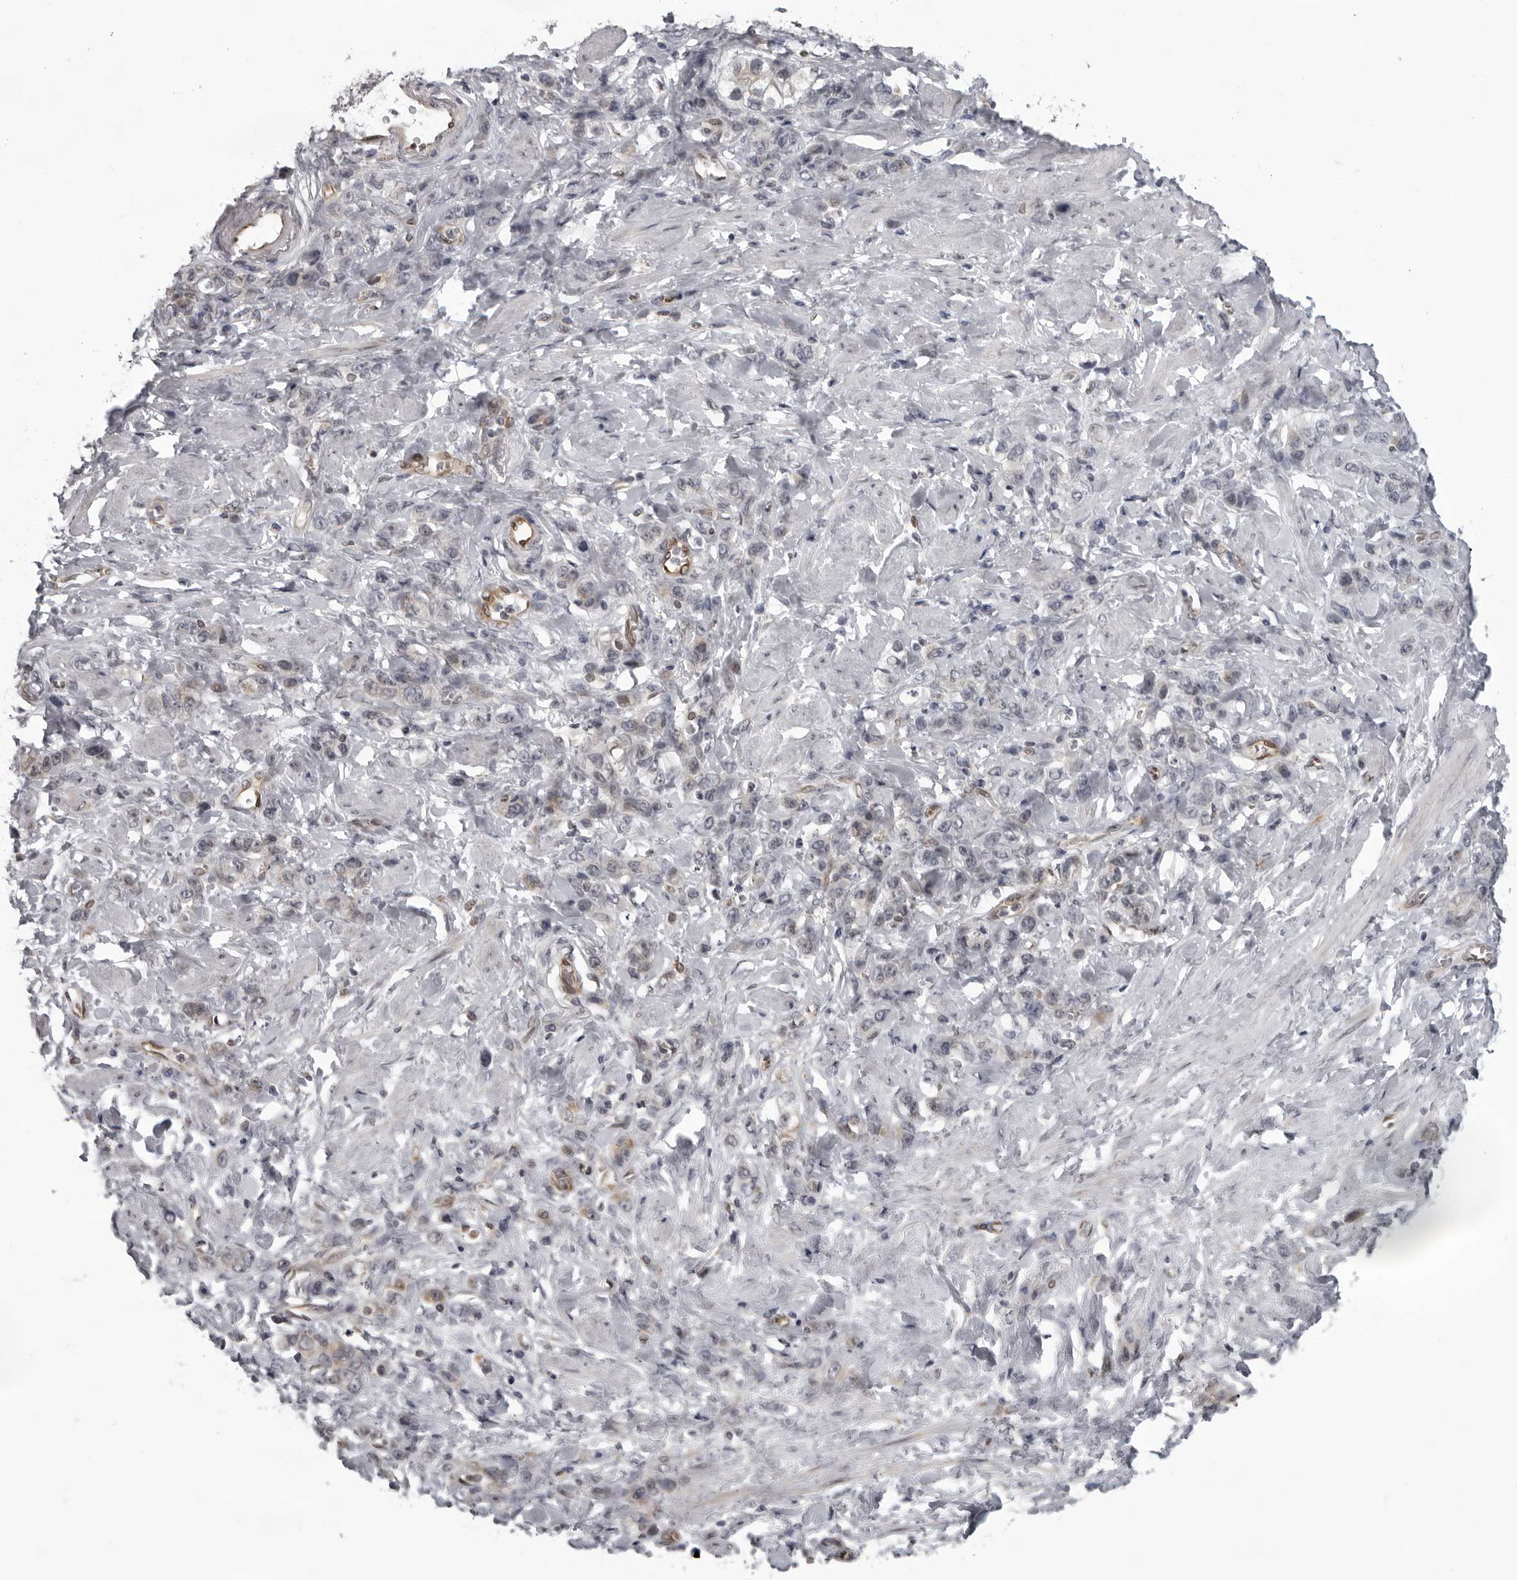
{"staining": {"intensity": "weak", "quantity": "25%-75%", "location": "cytoplasmic/membranous"}, "tissue": "stomach cancer", "cell_type": "Tumor cells", "image_type": "cancer", "snomed": [{"axis": "morphology", "description": "Adenocarcinoma, NOS"}, {"axis": "topography", "description": "Stomach"}], "caption": "Stomach cancer tissue reveals weak cytoplasmic/membranous positivity in approximately 25%-75% of tumor cells, visualized by immunohistochemistry.", "gene": "MAPK12", "patient": {"sex": "male", "age": 82}}